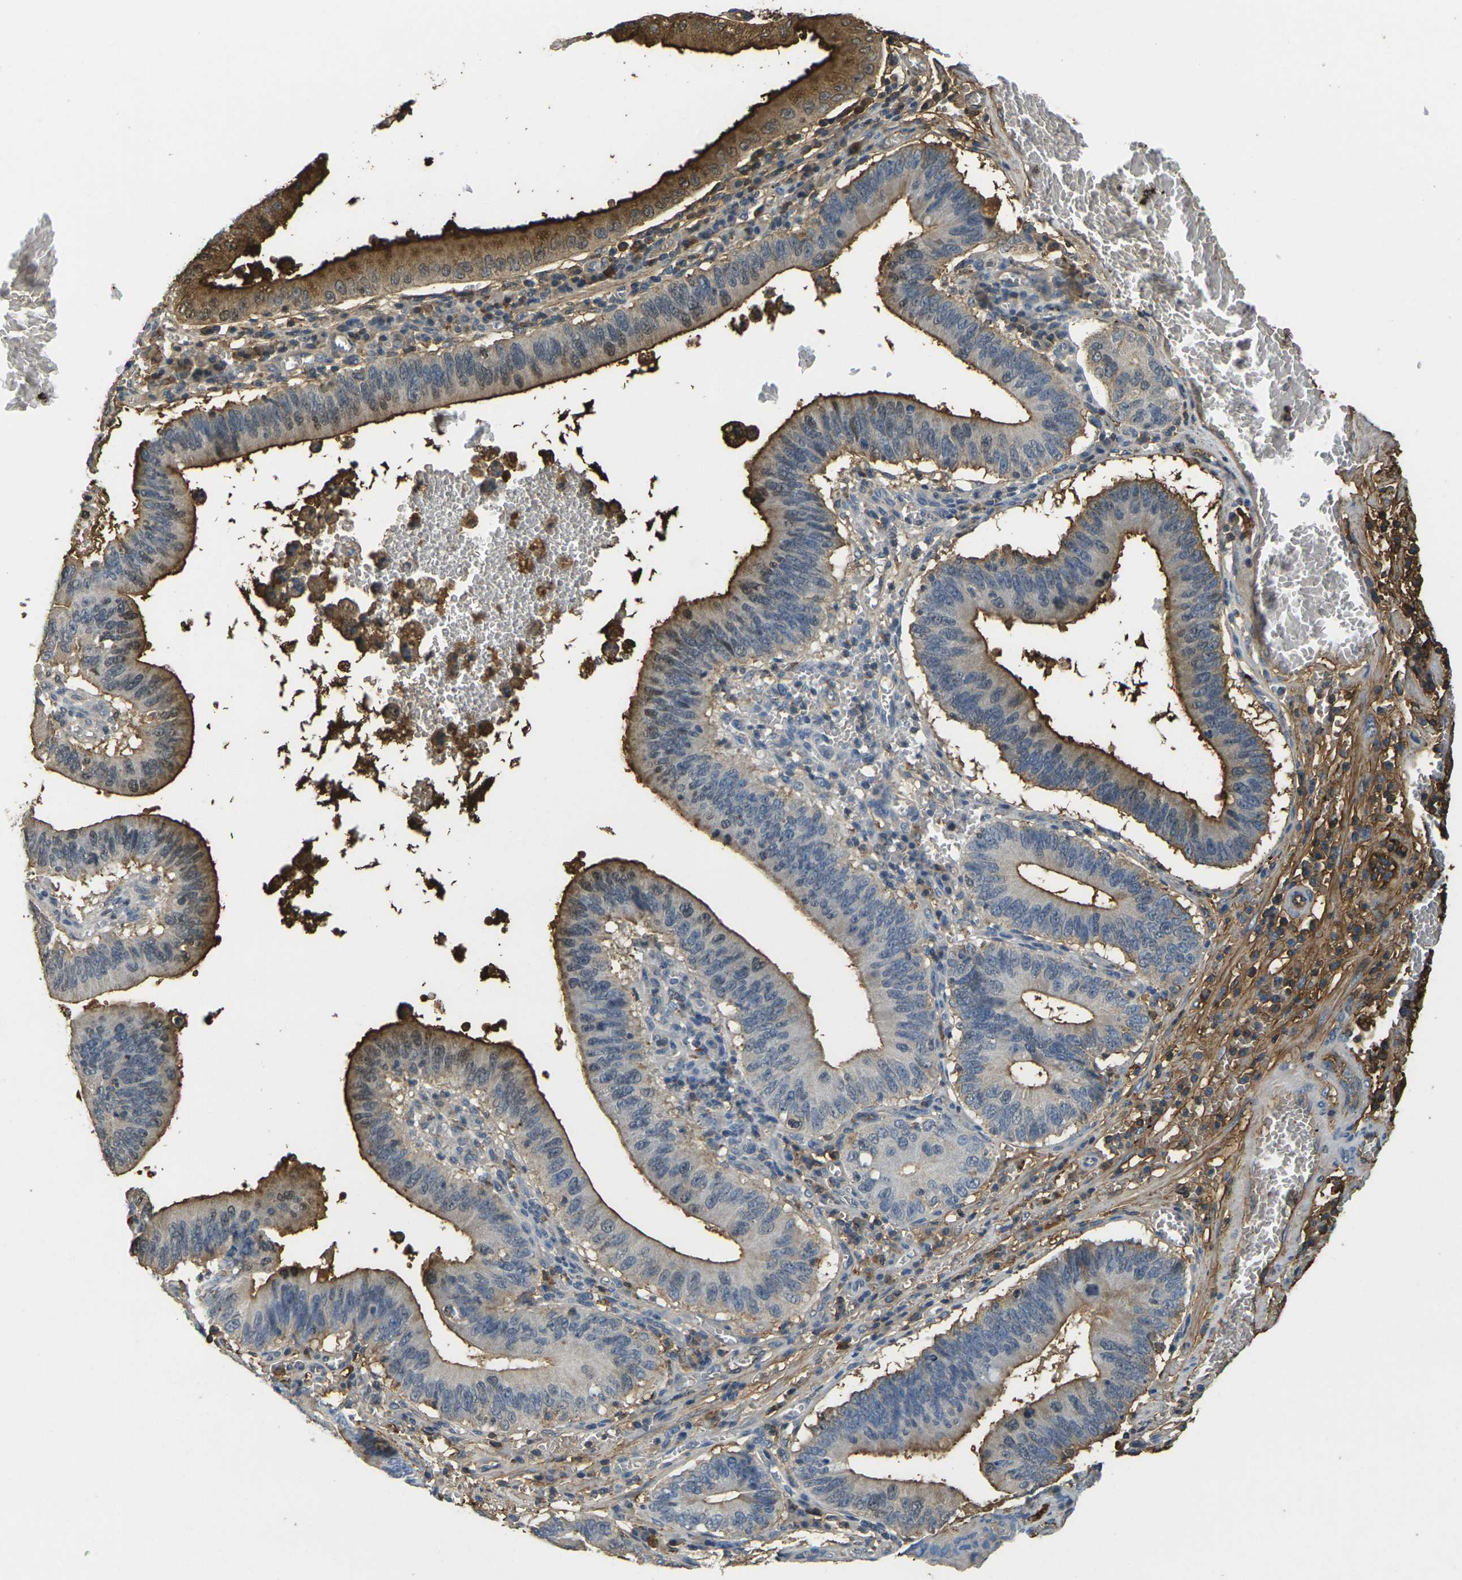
{"staining": {"intensity": "strong", "quantity": "25%-75%", "location": "cytoplasmic/membranous"}, "tissue": "stomach cancer", "cell_type": "Tumor cells", "image_type": "cancer", "snomed": [{"axis": "morphology", "description": "Adenocarcinoma, NOS"}, {"axis": "topography", "description": "Stomach"}, {"axis": "topography", "description": "Gastric cardia"}], "caption": "This photomicrograph shows IHC staining of stomach adenocarcinoma, with high strong cytoplasmic/membranous staining in approximately 25%-75% of tumor cells.", "gene": "PLCD1", "patient": {"sex": "male", "age": 59}}